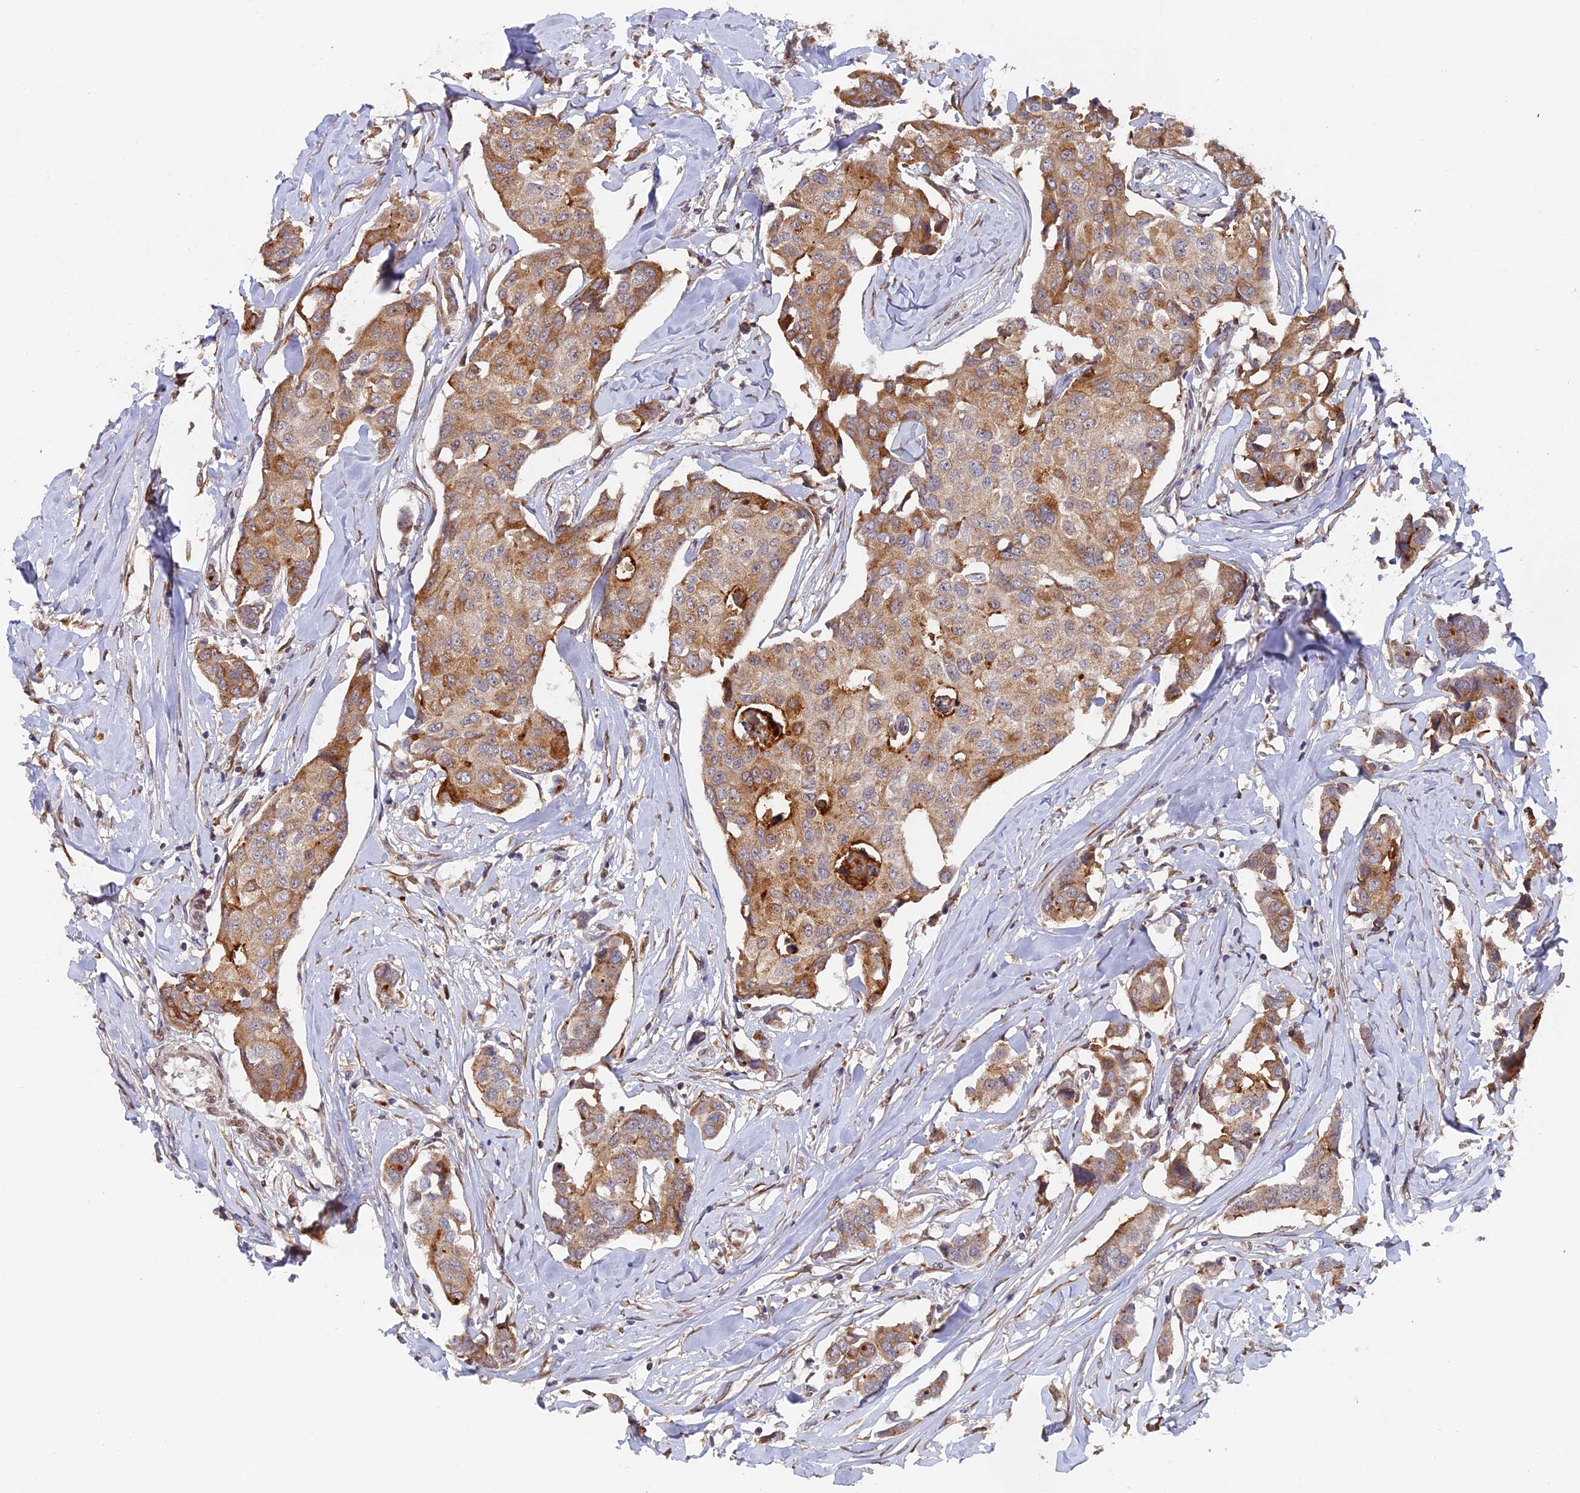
{"staining": {"intensity": "moderate", "quantity": ">75%", "location": "cytoplasmic/membranous"}, "tissue": "breast cancer", "cell_type": "Tumor cells", "image_type": "cancer", "snomed": [{"axis": "morphology", "description": "Duct carcinoma"}, {"axis": "topography", "description": "Breast"}], "caption": "This is a histology image of IHC staining of breast infiltrating ductal carcinoma, which shows moderate positivity in the cytoplasmic/membranous of tumor cells.", "gene": "SNX17", "patient": {"sex": "female", "age": 80}}